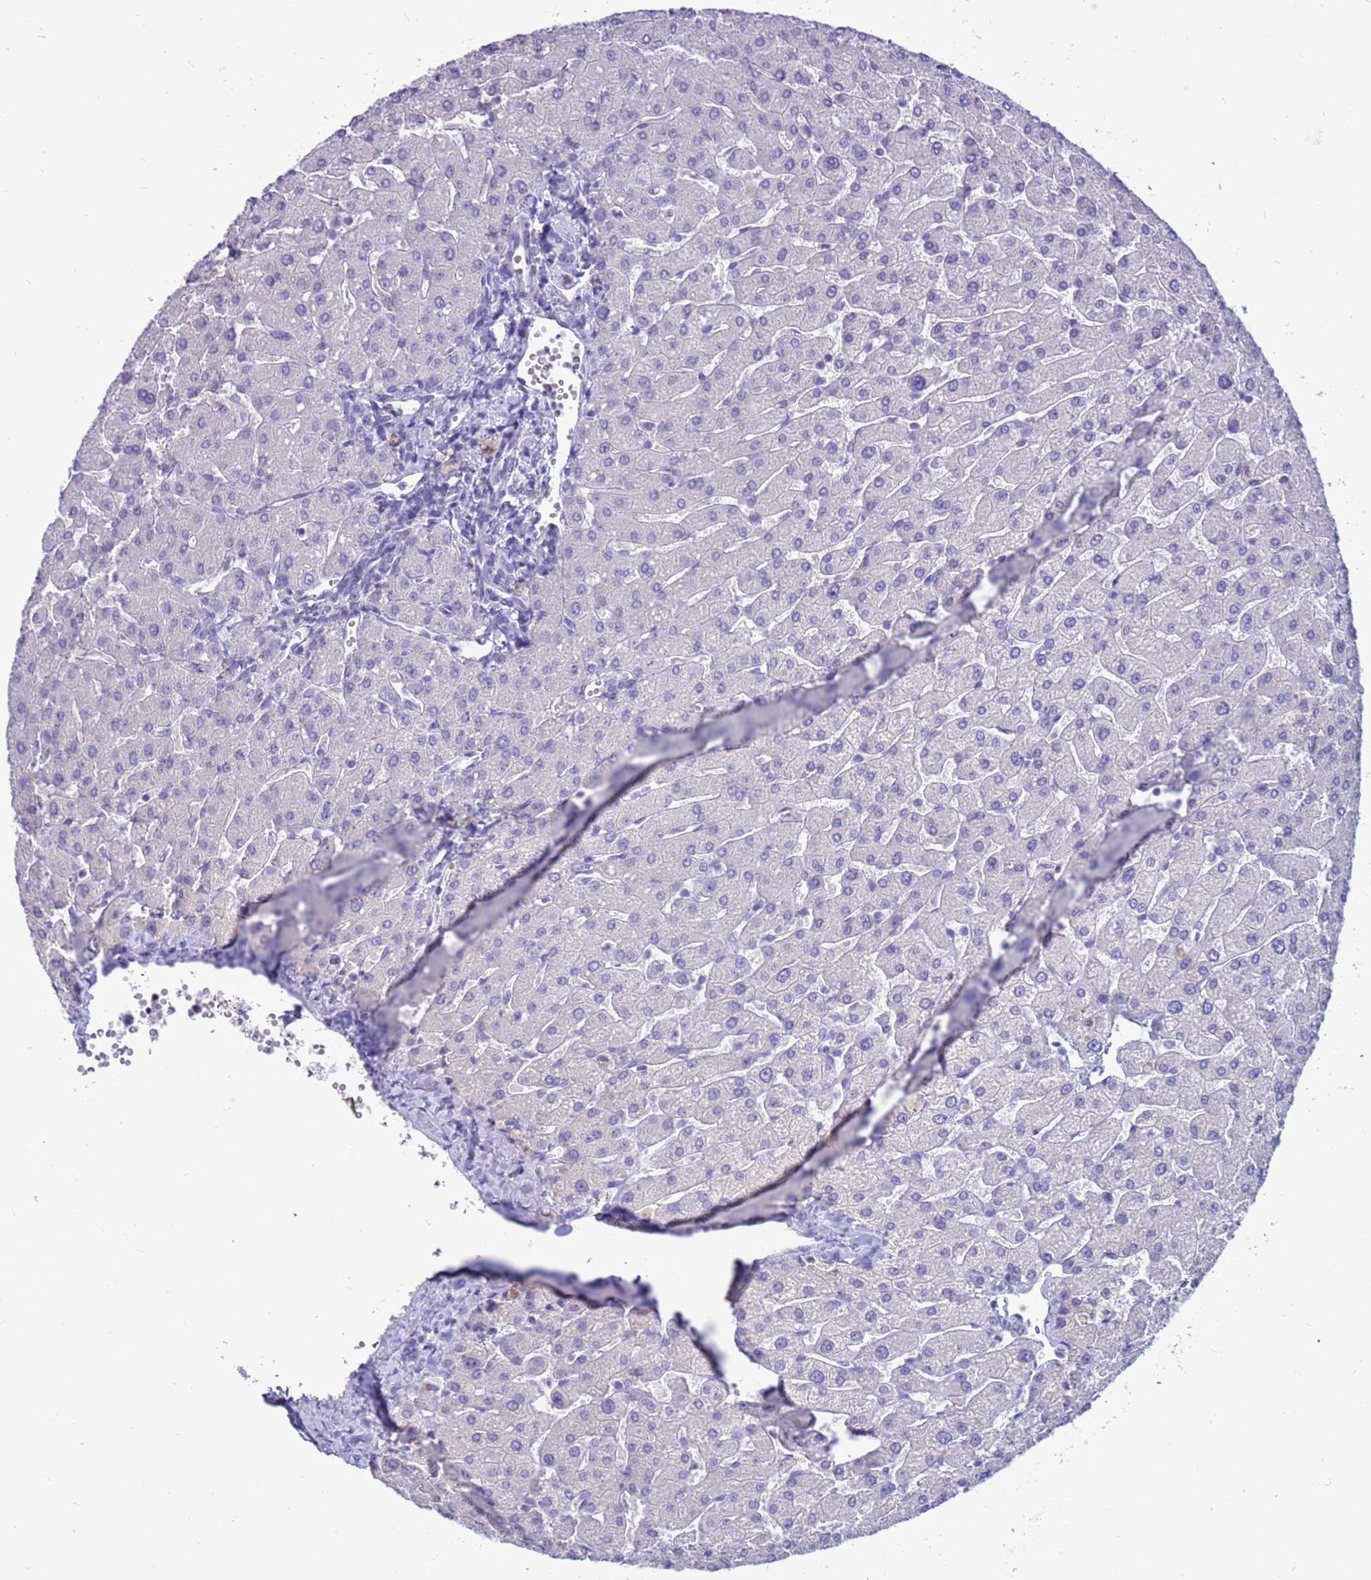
{"staining": {"intensity": "negative", "quantity": "none", "location": "none"}, "tissue": "liver", "cell_type": "Cholangiocytes", "image_type": "normal", "snomed": [{"axis": "morphology", "description": "Normal tissue, NOS"}, {"axis": "topography", "description": "Liver"}], "caption": "Immunohistochemistry image of normal liver stained for a protein (brown), which demonstrates no staining in cholangiocytes.", "gene": "PDE10A", "patient": {"sex": "male", "age": 55}}